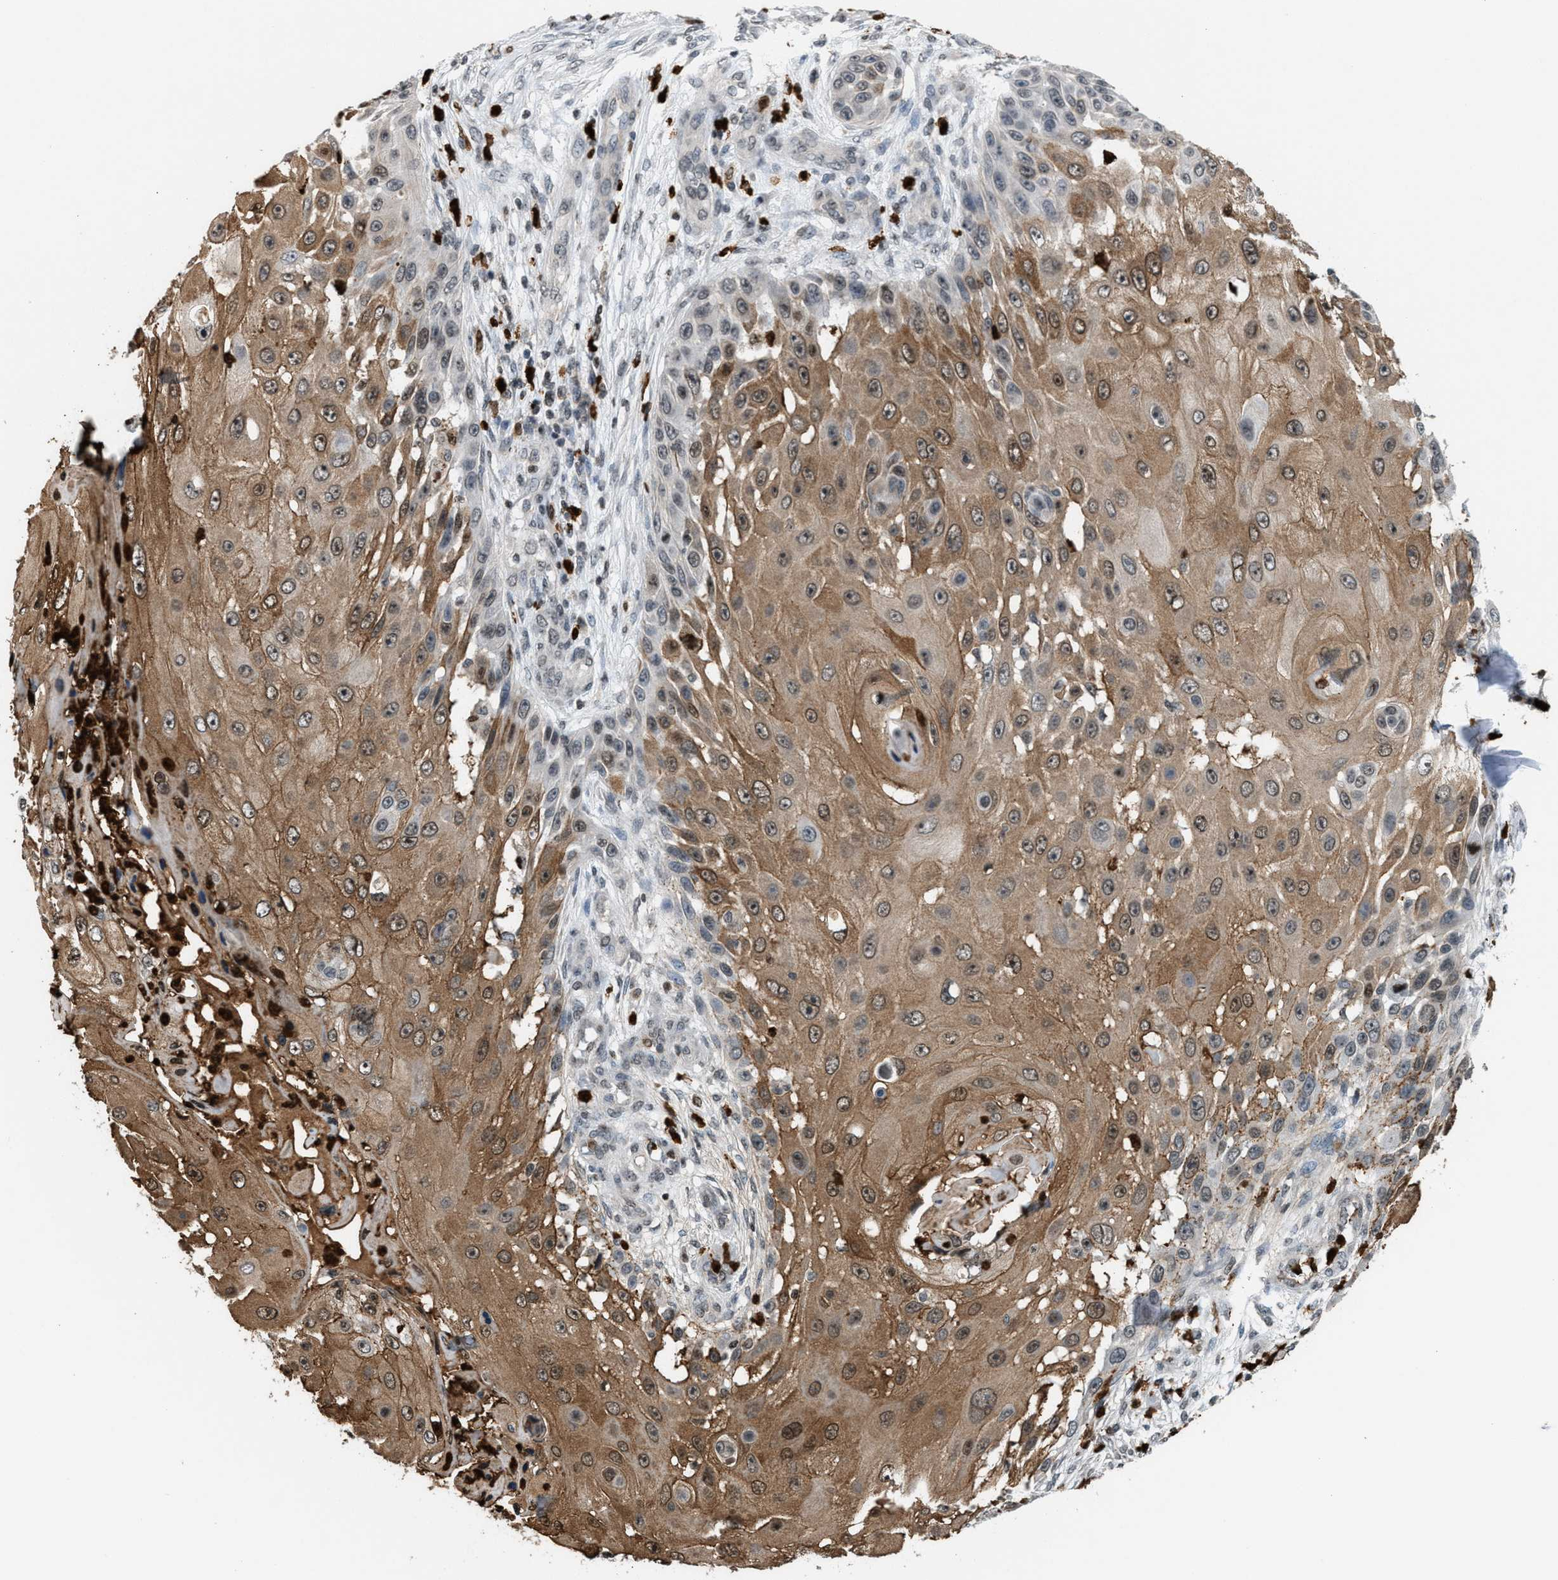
{"staining": {"intensity": "moderate", "quantity": ">75%", "location": "cytoplasmic/membranous"}, "tissue": "skin cancer", "cell_type": "Tumor cells", "image_type": "cancer", "snomed": [{"axis": "morphology", "description": "Squamous cell carcinoma, NOS"}, {"axis": "topography", "description": "Skin"}], "caption": "A brown stain labels moderate cytoplasmic/membranous expression of a protein in human skin cancer tumor cells.", "gene": "PRUNE2", "patient": {"sex": "female", "age": 44}}